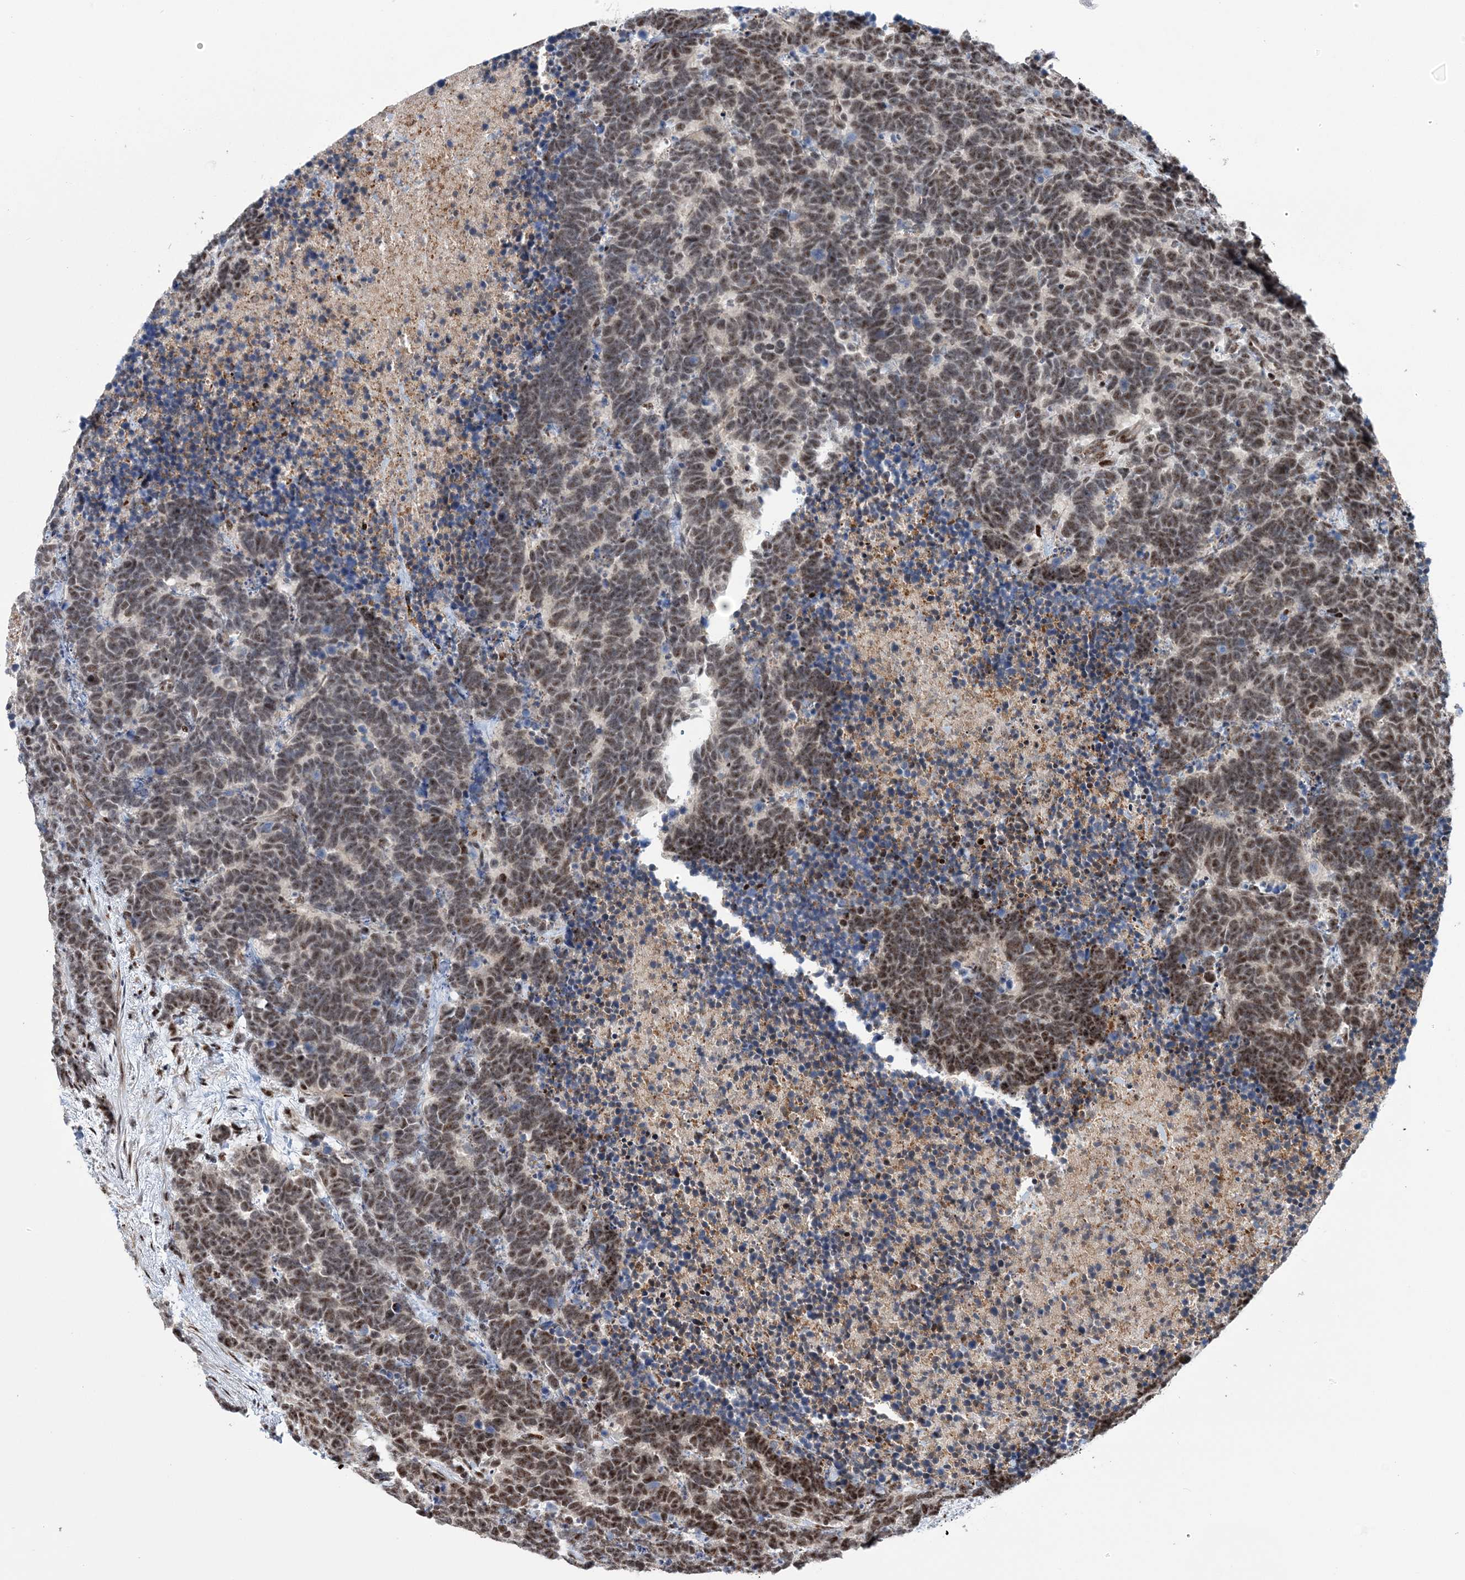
{"staining": {"intensity": "moderate", "quantity": ">75%", "location": "nuclear"}, "tissue": "carcinoid", "cell_type": "Tumor cells", "image_type": "cancer", "snomed": [{"axis": "morphology", "description": "Carcinoma, NOS"}, {"axis": "morphology", "description": "Carcinoid, malignant, NOS"}, {"axis": "topography", "description": "Urinary bladder"}], "caption": "Immunohistochemistry (IHC) (DAB) staining of human carcinoid reveals moderate nuclear protein expression in about >75% of tumor cells. Using DAB (brown) and hematoxylin (blue) stains, captured at high magnification using brightfield microscopy.", "gene": "TATDN2", "patient": {"sex": "male", "age": 57}}